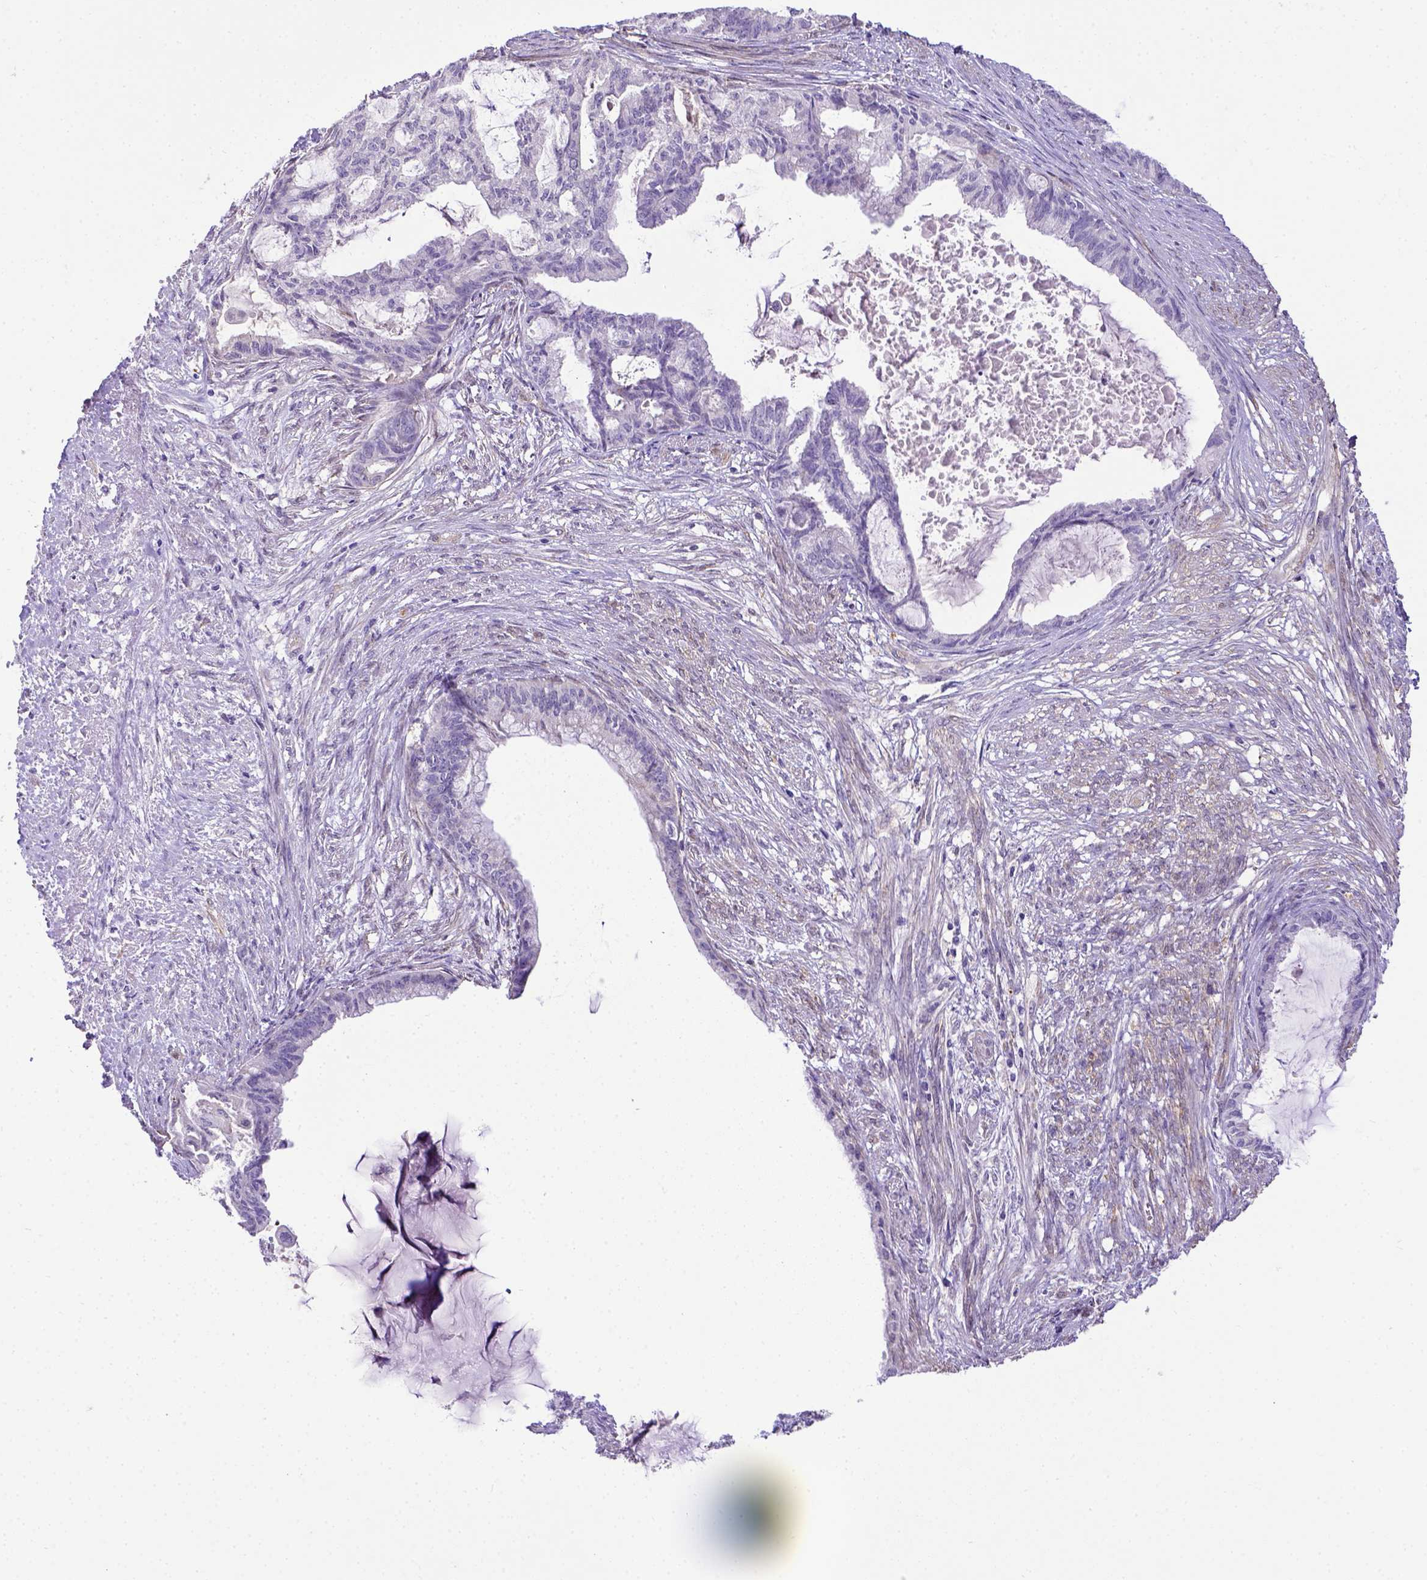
{"staining": {"intensity": "negative", "quantity": "none", "location": "none"}, "tissue": "endometrial cancer", "cell_type": "Tumor cells", "image_type": "cancer", "snomed": [{"axis": "morphology", "description": "Adenocarcinoma, NOS"}, {"axis": "topography", "description": "Endometrium"}], "caption": "Human endometrial cancer stained for a protein using immunohistochemistry (IHC) shows no expression in tumor cells.", "gene": "BTN1A1", "patient": {"sex": "female", "age": 86}}